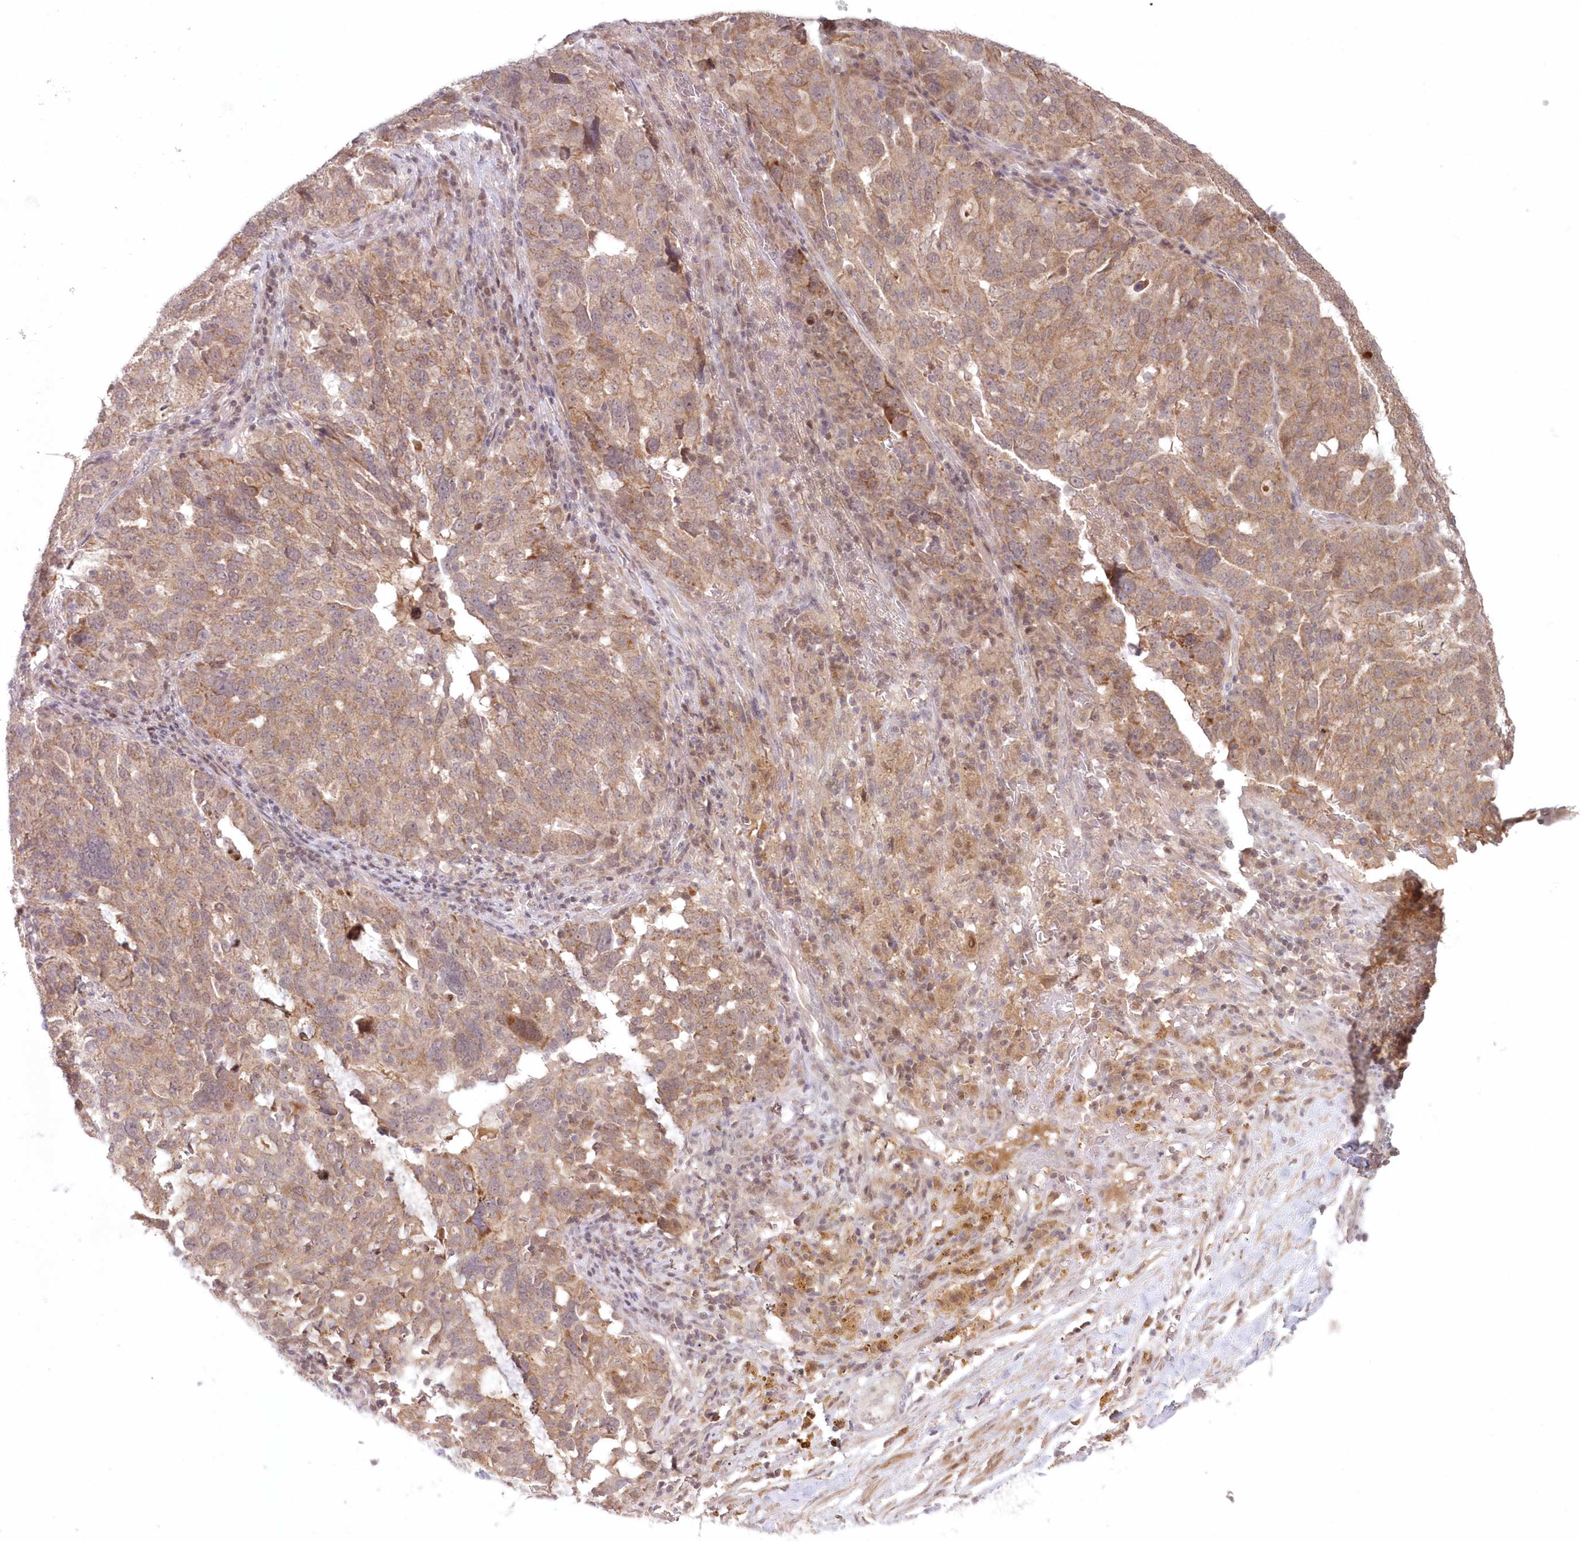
{"staining": {"intensity": "weak", "quantity": "25%-75%", "location": "cytoplasmic/membranous"}, "tissue": "ovarian cancer", "cell_type": "Tumor cells", "image_type": "cancer", "snomed": [{"axis": "morphology", "description": "Cystadenocarcinoma, serous, NOS"}, {"axis": "topography", "description": "Ovary"}], "caption": "Weak cytoplasmic/membranous staining for a protein is present in about 25%-75% of tumor cells of ovarian cancer using immunohistochemistry.", "gene": "ASCC1", "patient": {"sex": "female", "age": 59}}